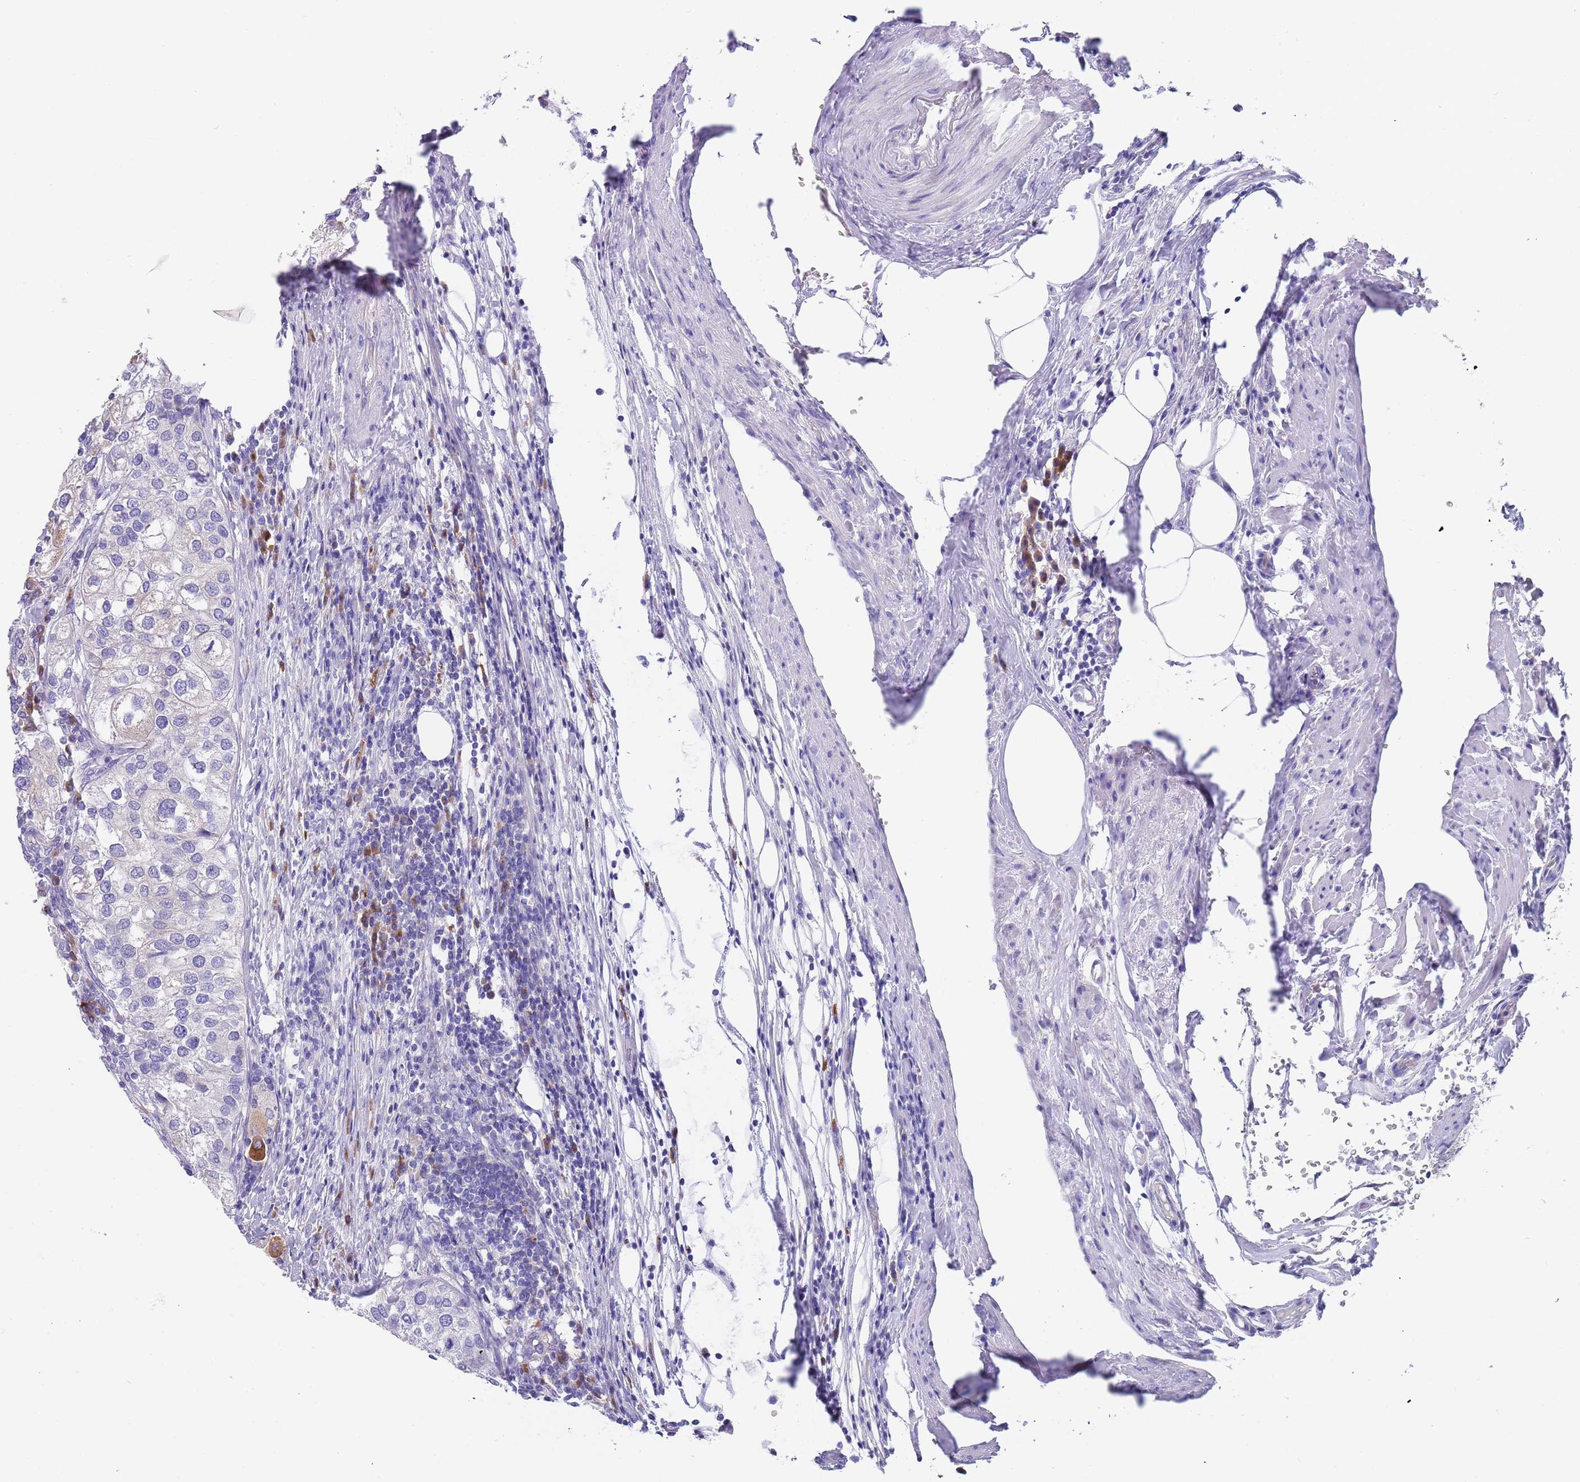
{"staining": {"intensity": "moderate", "quantity": "<25%", "location": "cytoplasmic/membranous"}, "tissue": "urothelial cancer", "cell_type": "Tumor cells", "image_type": "cancer", "snomed": [{"axis": "morphology", "description": "Urothelial carcinoma, High grade"}, {"axis": "topography", "description": "Urinary bladder"}], "caption": "A low amount of moderate cytoplasmic/membranous expression is present in approximately <25% of tumor cells in urothelial cancer tissue. (DAB IHC, brown staining for protein, blue staining for nuclei).", "gene": "TYW1", "patient": {"sex": "male", "age": 64}}